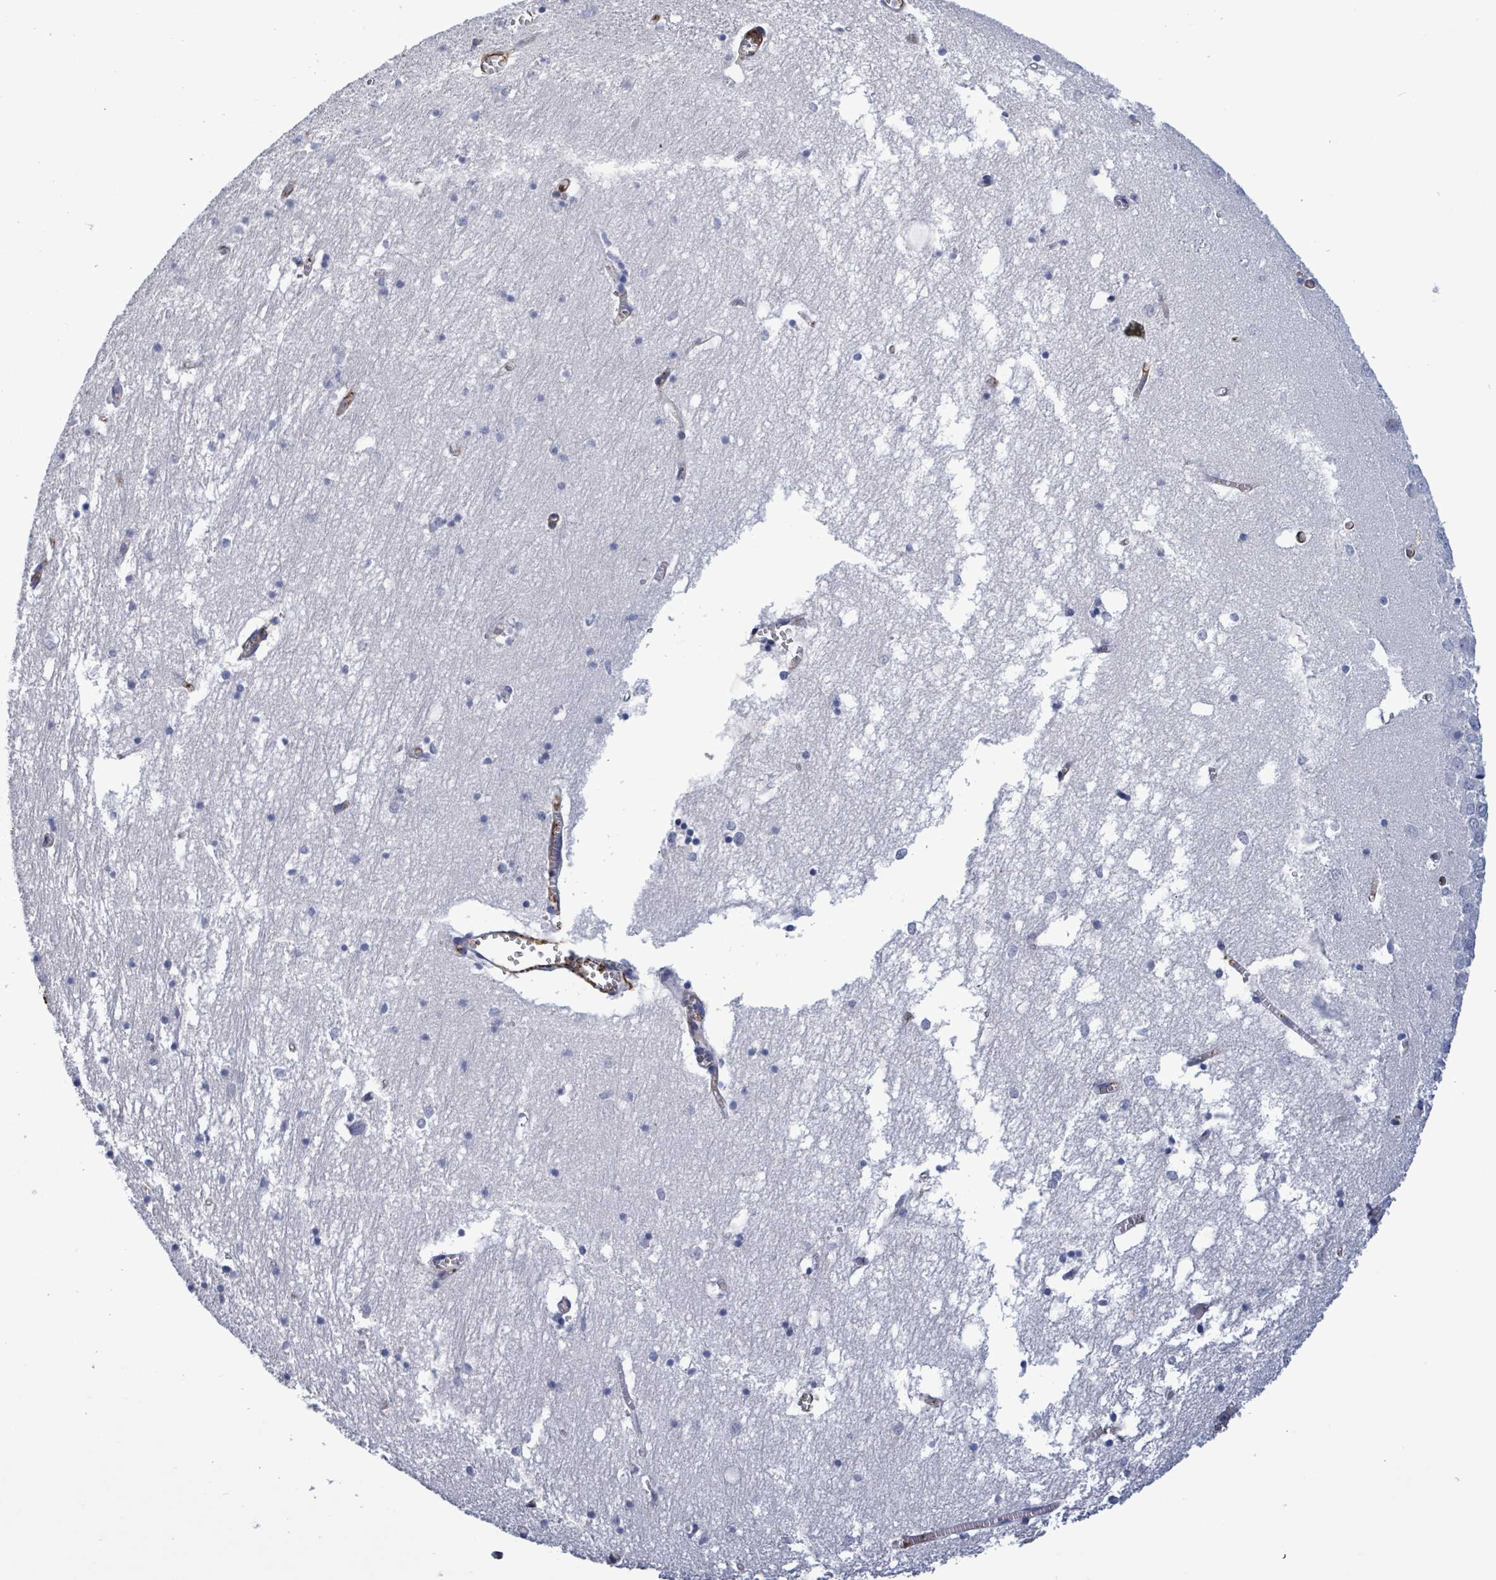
{"staining": {"intensity": "negative", "quantity": "none", "location": "none"}, "tissue": "hippocampus", "cell_type": "Glial cells", "image_type": "normal", "snomed": [{"axis": "morphology", "description": "Normal tissue, NOS"}, {"axis": "topography", "description": "Hippocampus"}], "caption": "Histopathology image shows no significant protein positivity in glial cells of benign hippocampus. (DAB (3,3'-diaminobenzidine) immunohistochemistry (IHC) visualized using brightfield microscopy, high magnification).", "gene": "PRKRIP1", "patient": {"sex": "male", "age": 70}}